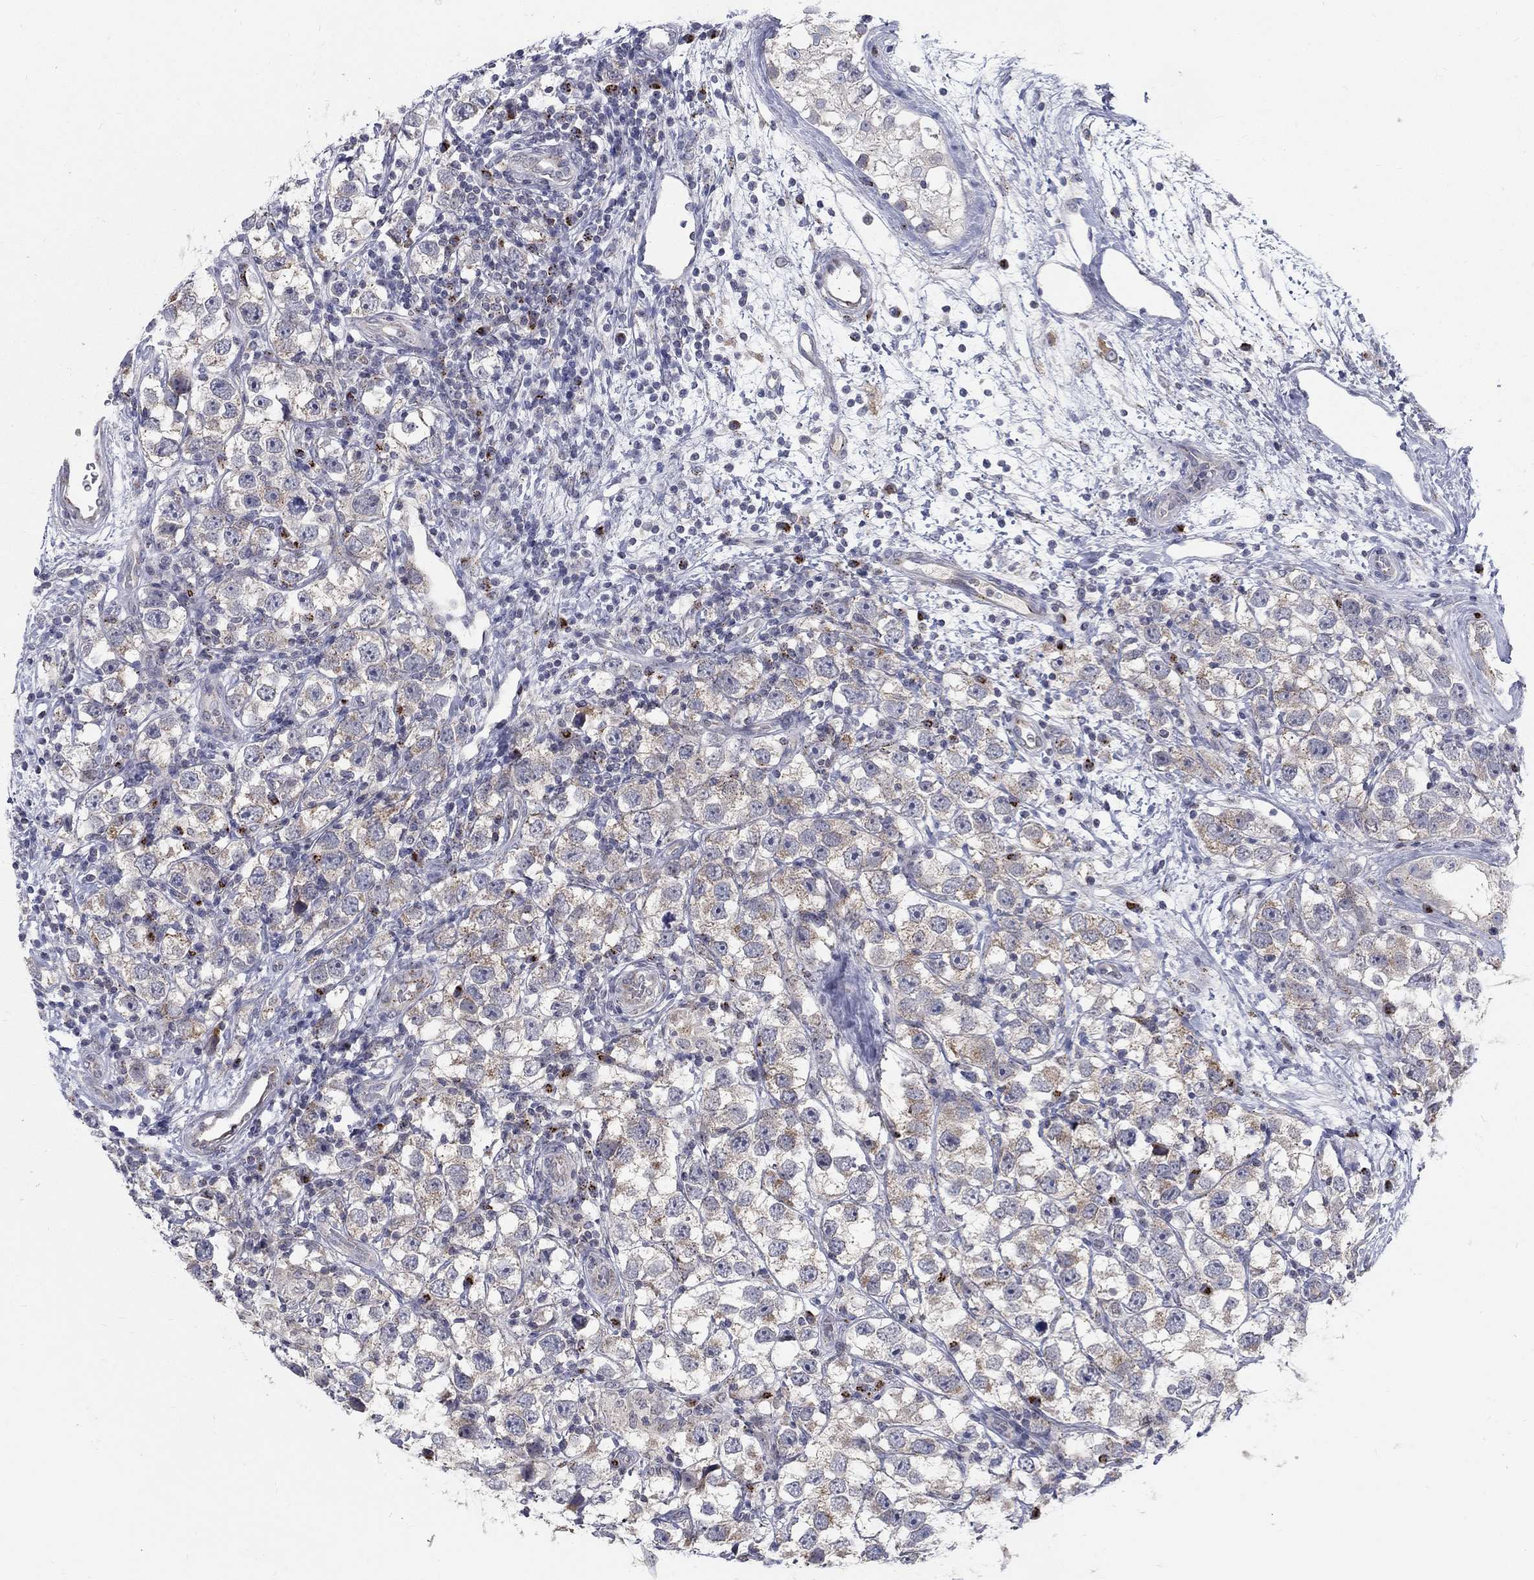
{"staining": {"intensity": "weak", "quantity": "25%-75%", "location": "cytoplasmic/membranous"}, "tissue": "testis cancer", "cell_type": "Tumor cells", "image_type": "cancer", "snomed": [{"axis": "morphology", "description": "Seminoma, NOS"}, {"axis": "topography", "description": "Testis"}], "caption": "Seminoma (testis) stained with a protein marker demonstrates weak staining in tumor cells.", "gene": "PANK3", "patient": {"sex": "male", "age": 26}}